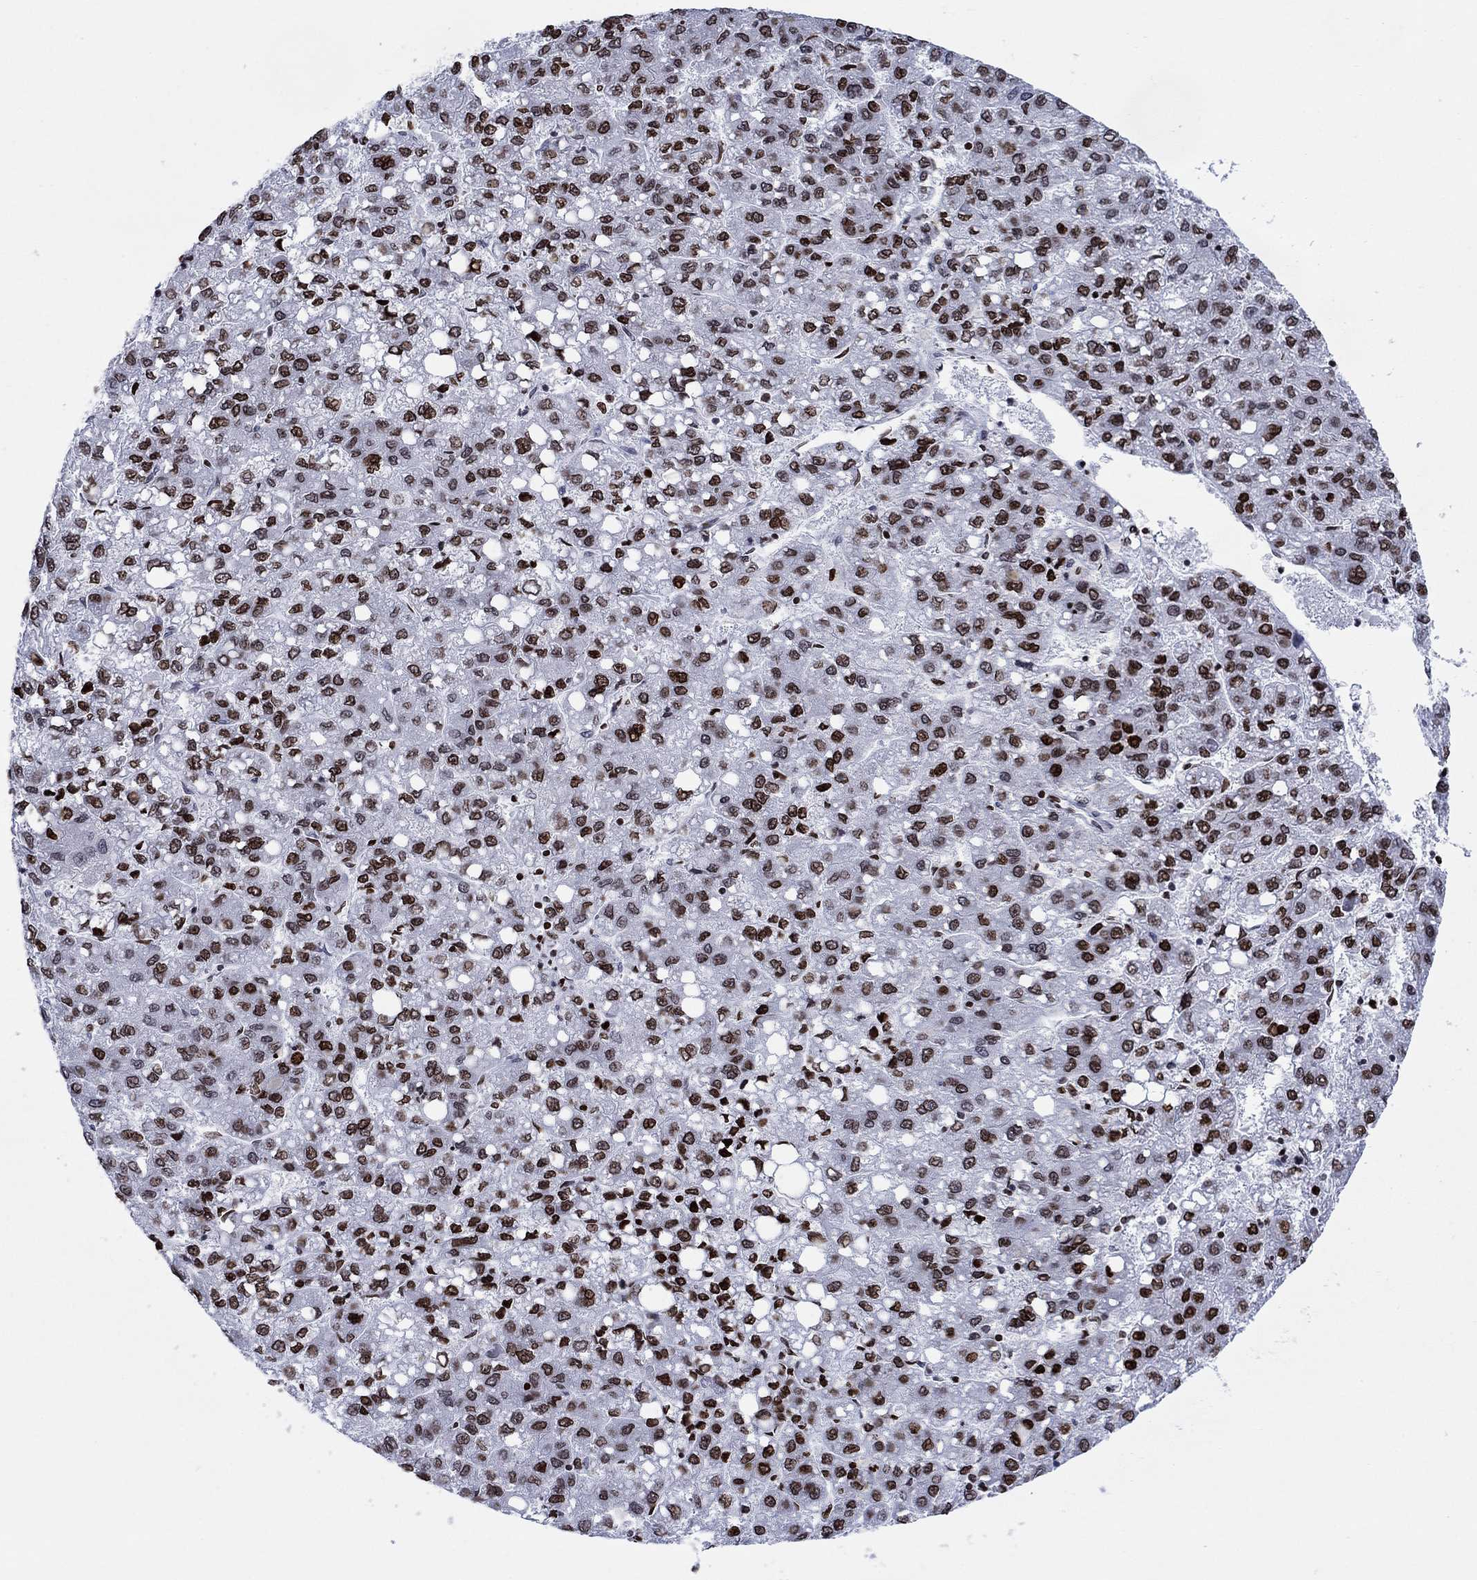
{"staining": {"intensity": "strong", "quantity": "25%-75%", "location": "nuclear"}, "tissue": "liver cancer", "cell_type": "Tumor cells", "image_type": "cancer", "snomed": [{"axis": "morphology", "description": "Carcinoma, Hepatocellular, NOS"}, {"axis": "topography", "description": "Liver"}], "caption": "A photomicrograph showing strong nuclear staining in about 25%-75% of tumor cells in hepatocellular carcinoma (liver), as visualized by brown immunohistochemical staining.", "gene": "HMGA1", "patient": {"sex": "female", "age": 82}}